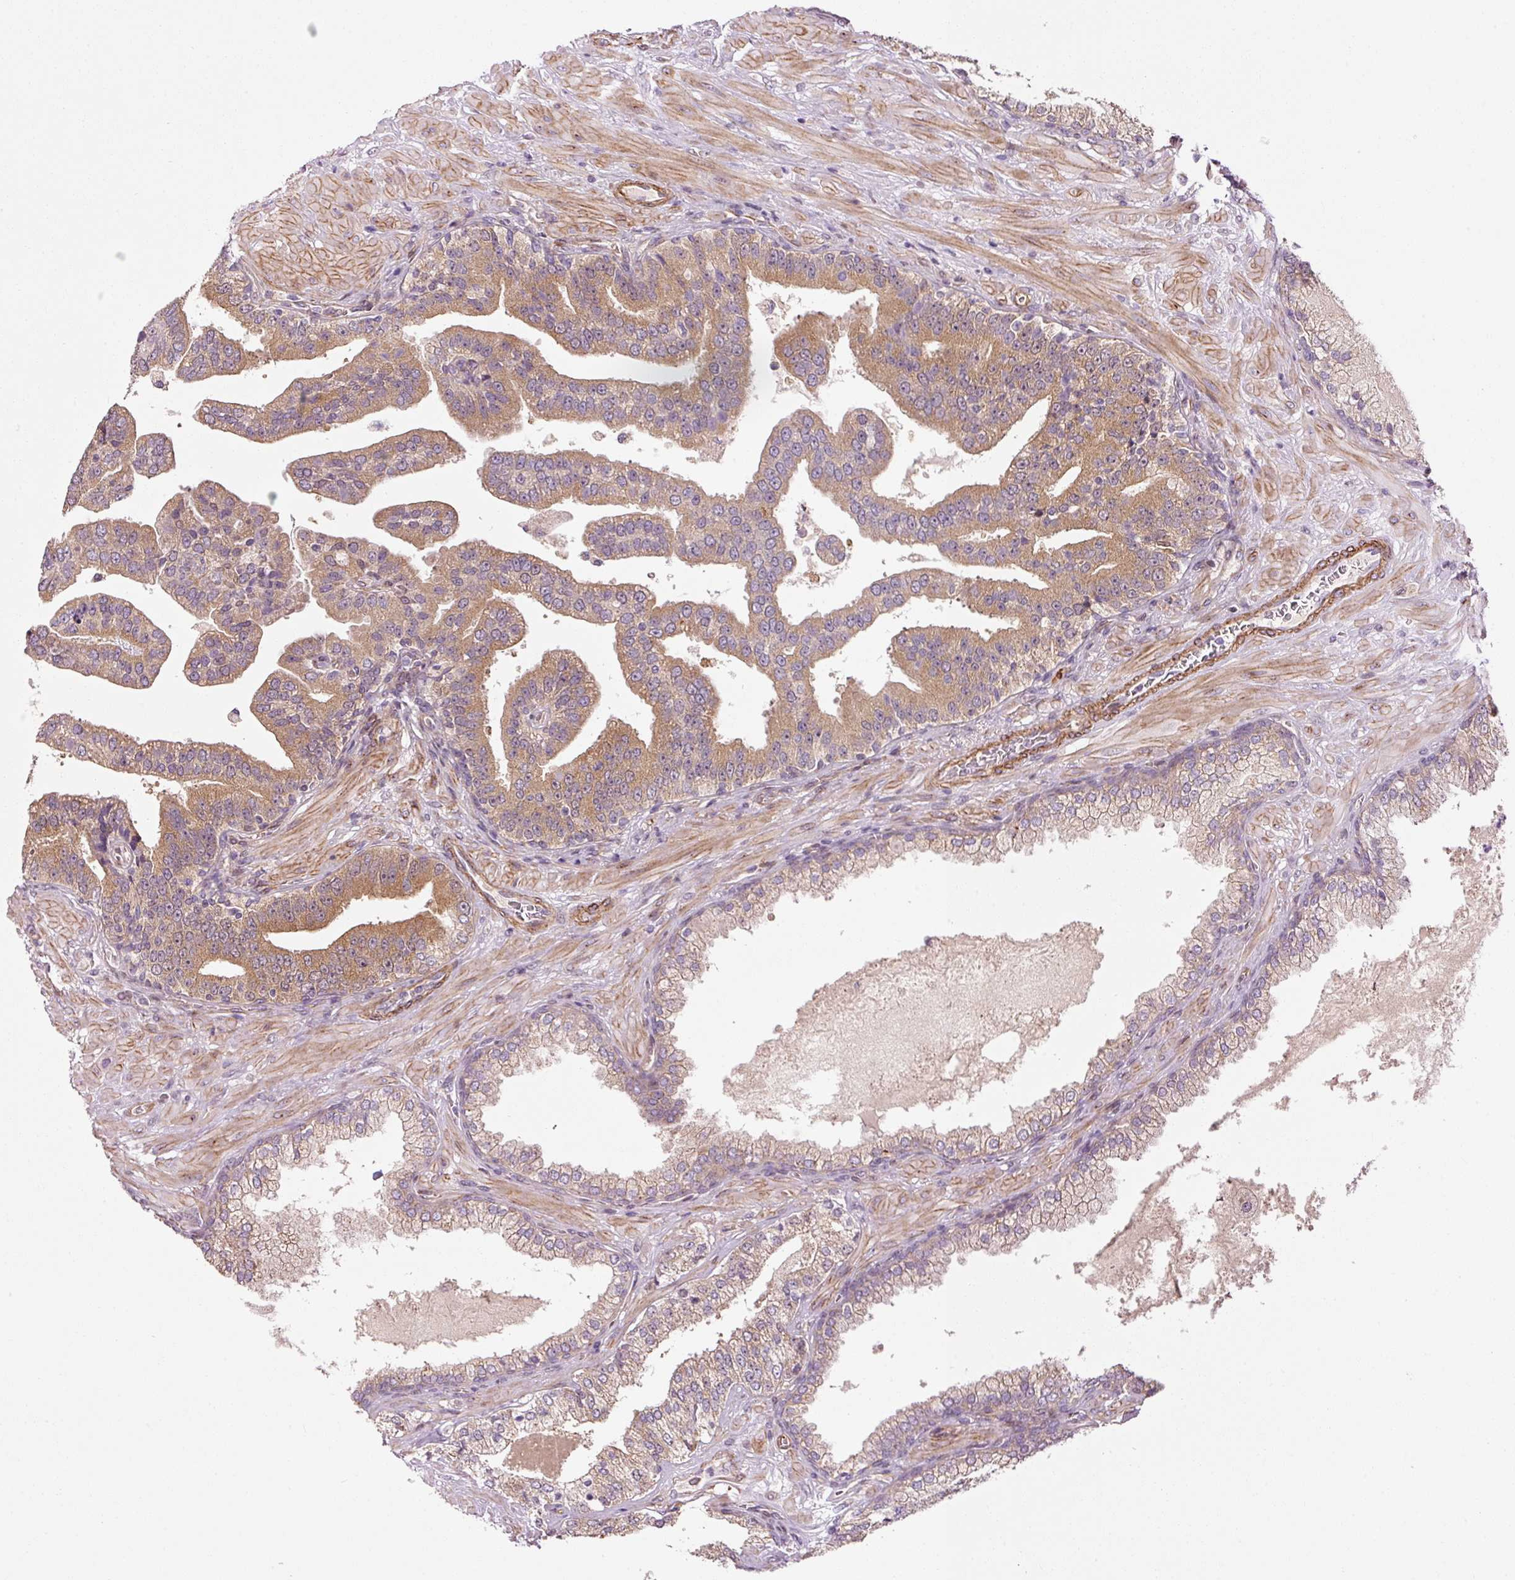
{"staining": {"intensity": "moderate", "quantity": ">75%", "location": "cytoplasmic/membranous"}, "tissue": "prostate cancer", "cell_type": "Tumor cells", "image_type": "cancer", "snomed": [{"axis": "morphology", "description": "Adenocarcinoma, High grade"}, {"axis": "topography", "description": "Prostate"}], "caption": "High-power microscopy captured an immunohistochemistry image of prostate cancer (adenocarcinoma (high-grade)), revealing moderate cytoplasmic/membranous expression in approximately >75% of tumor cells.", "gene": "PPP1R14B", "patient": {"sex": "male", "age": 55}}